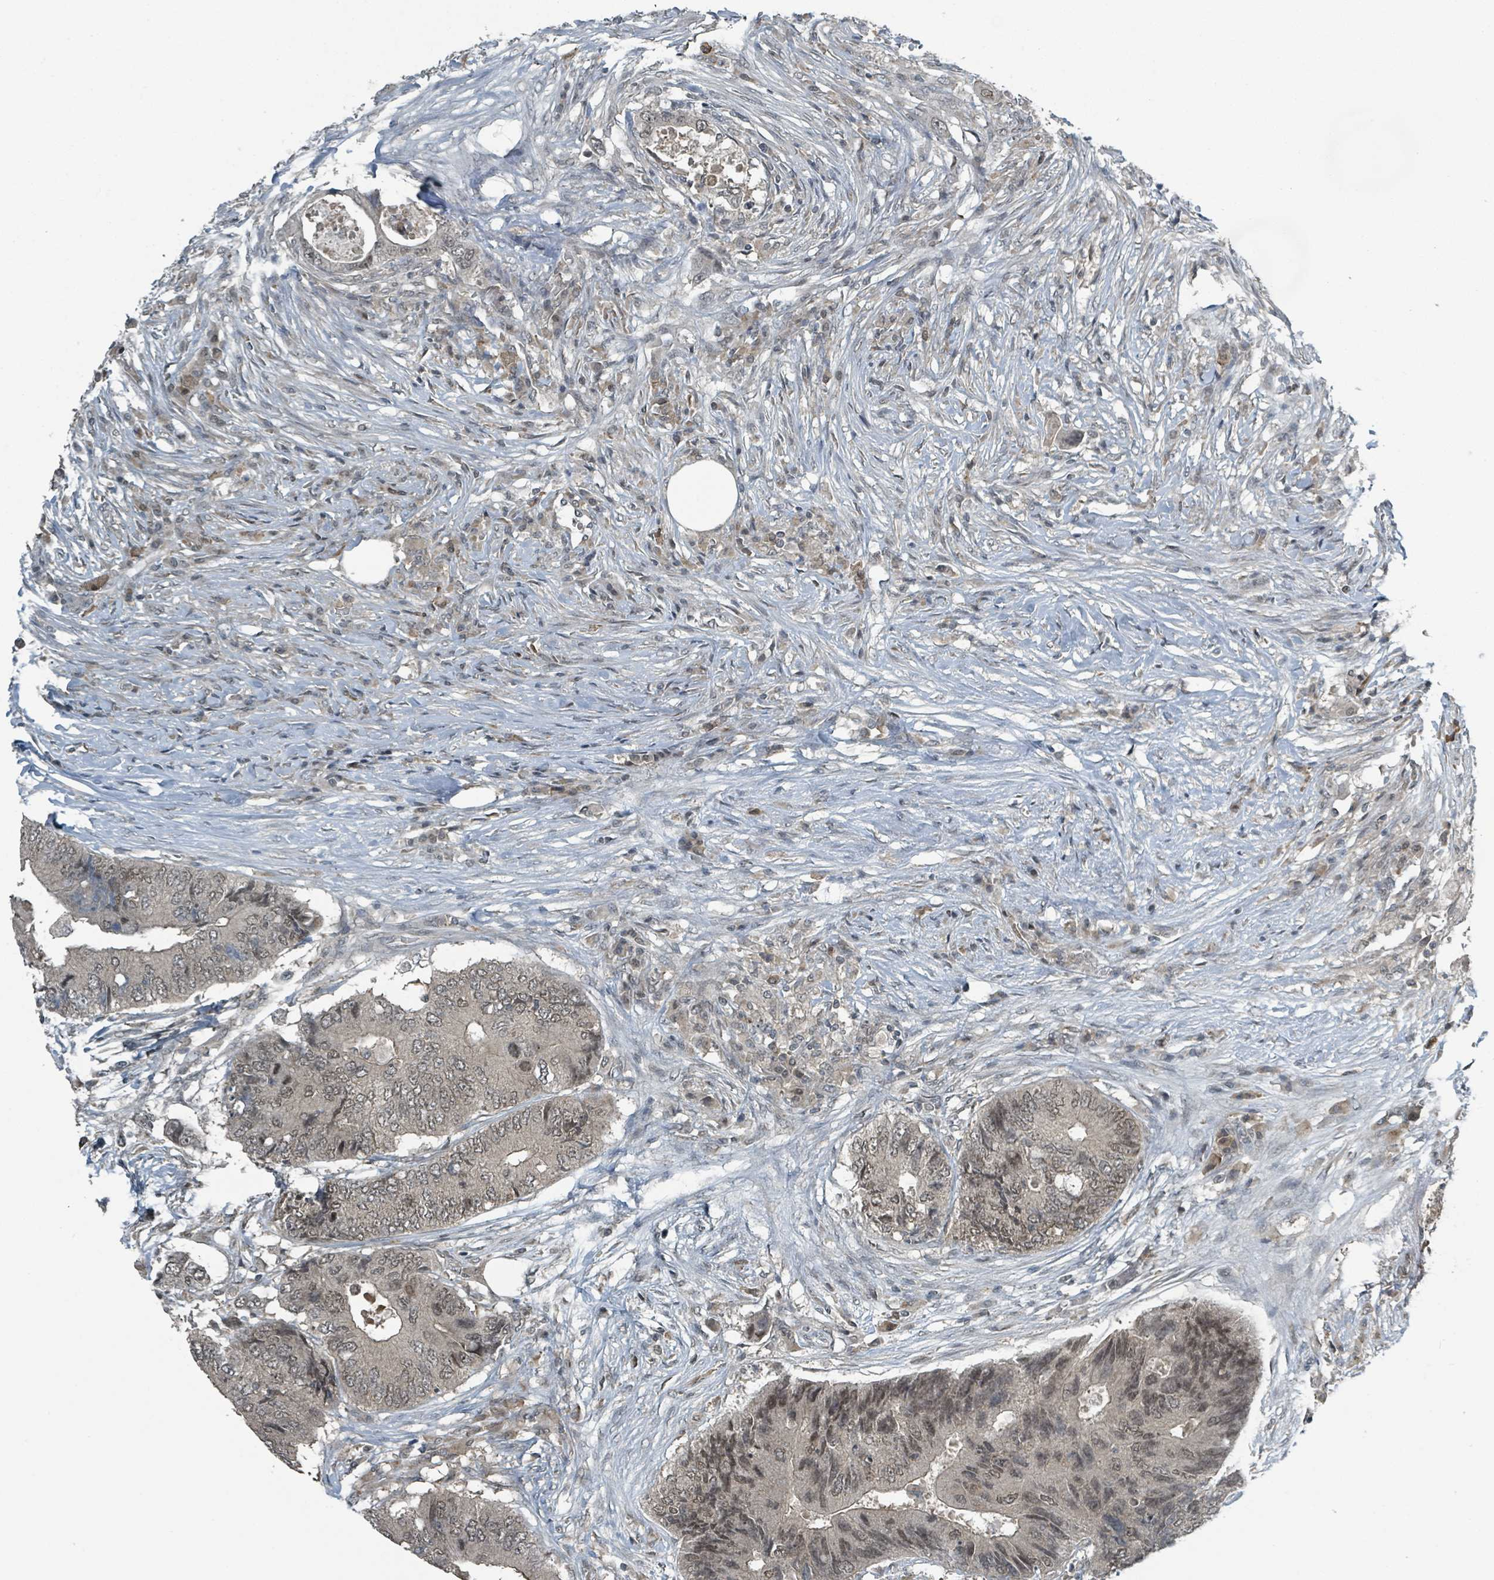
{"staining": {"intensity": "weak", "quantity": "25%-75%", "location": "nuclear"}, "tissue": "colorectal cancer", "cell_type": "Tumor cells", "image_type": "cancer", "snomed": [{"axis": "morphology", "description": "Adenocarcinoma, NOS"}, {"axis": "topography", "description": "Colon"}], "caption": "High-magnification brightfield microscopy of colorectal cancer (adenocarcinoma) stained with DAB (brown) and counterstained with hematoxylin (blue). tumor cells exhibit weak nuclear staining is identified in about25%-75% of cells. (DAB IHC with brightfield microscopy, high magnification).", "gene": "PHIP", "patient": {"sex": "male", "age": 71}}